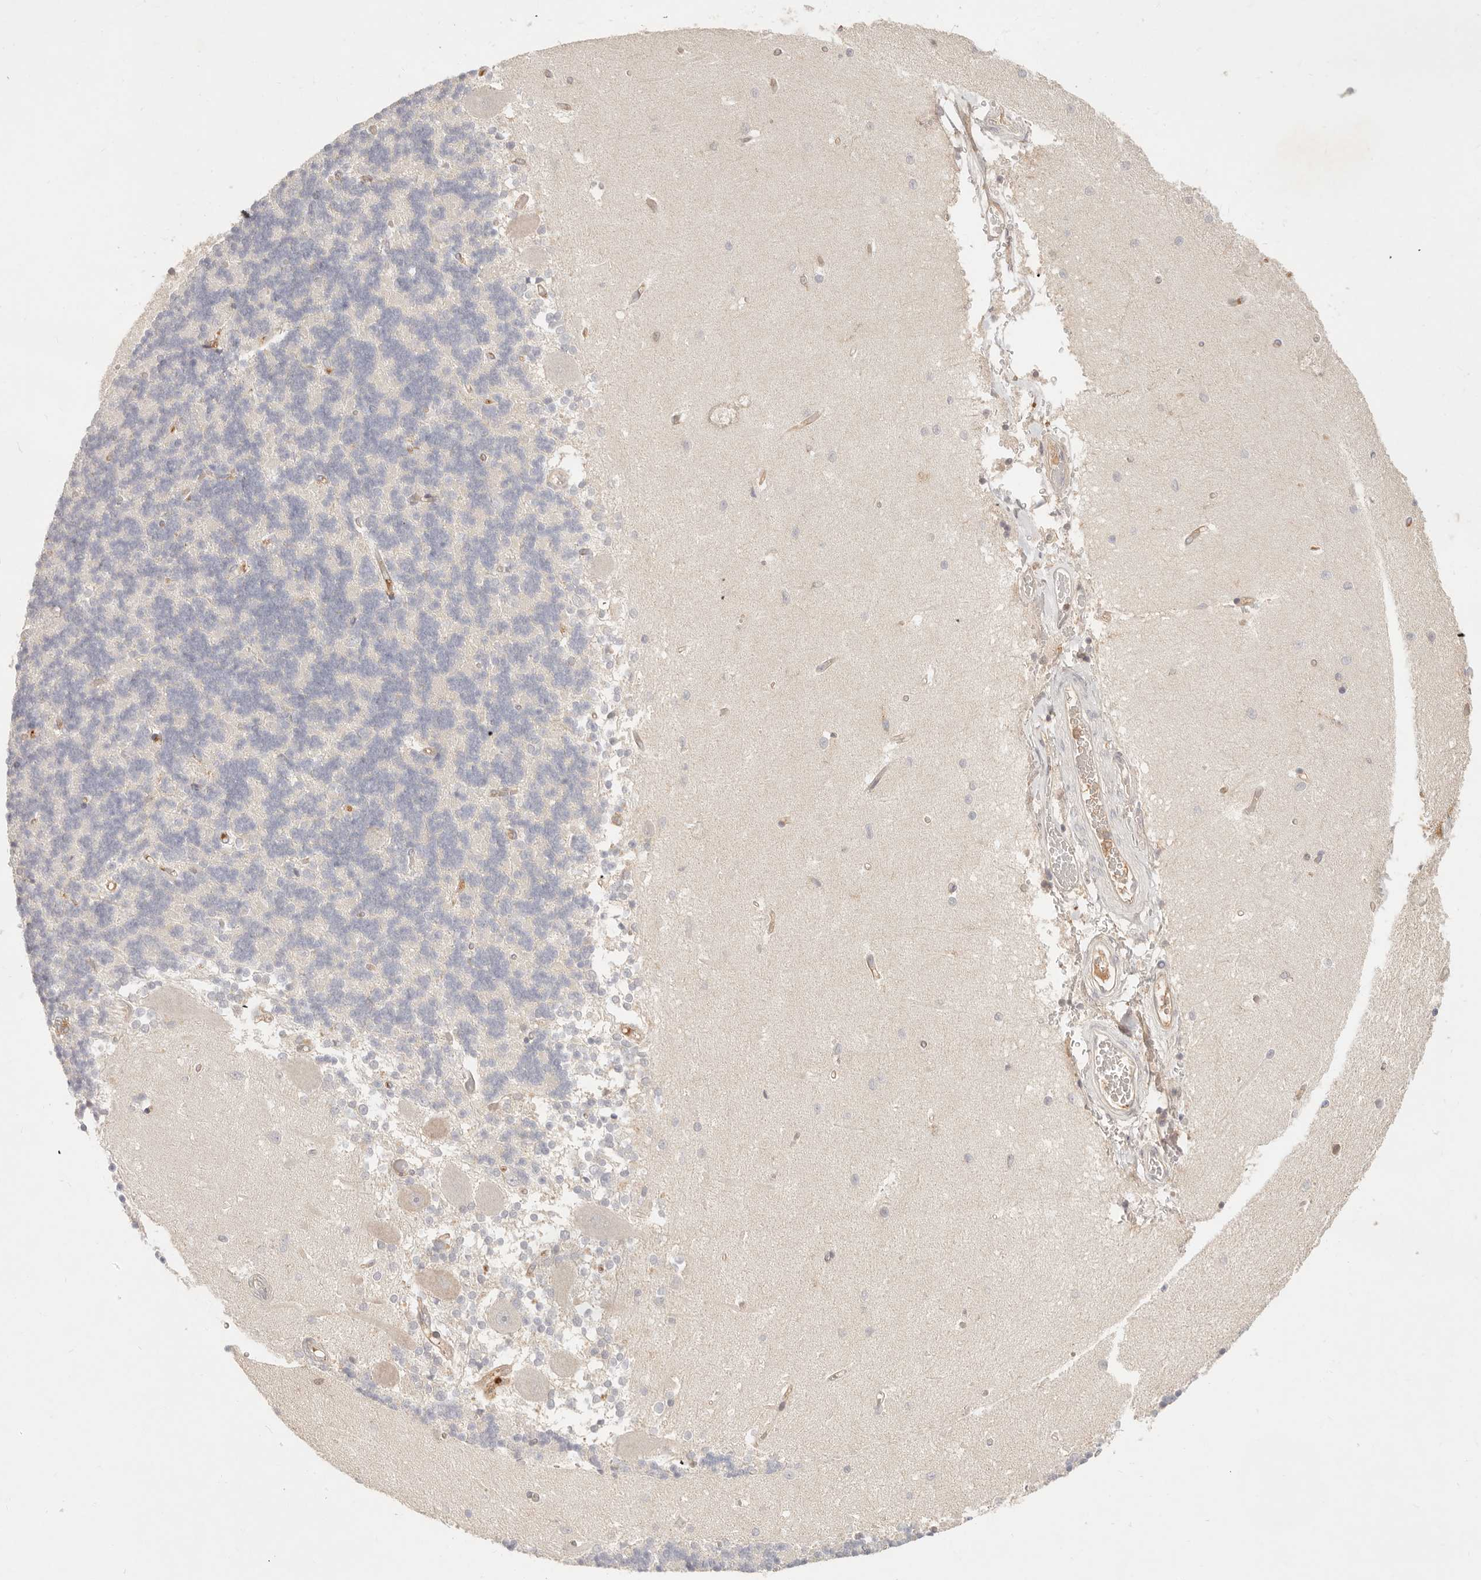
{"staining": {"intensity": "negative", "quantity": "none", "location": "none"}, "tissue": "cerebellum", "cell_type": "Cells in granular layer", "image_type": "normal", "snomed": [{"axis": "morphology", "description": "Normal tissue, NOS"}, {"axis": "topography", "description": "Cerebellum"}], "caption": "Photomicrograph shows no significant protein expression in cells in granular layer of benign cerebellum. The staining was performed using DAB (3,3'-diaminobenzidine) to visualize the protein expression in brown, while the nuclei were stained in blue with hematoxylin (Magnification: 20x).", "gene": "NECAP2", "patient": {"sex": "male", "age": 37}}